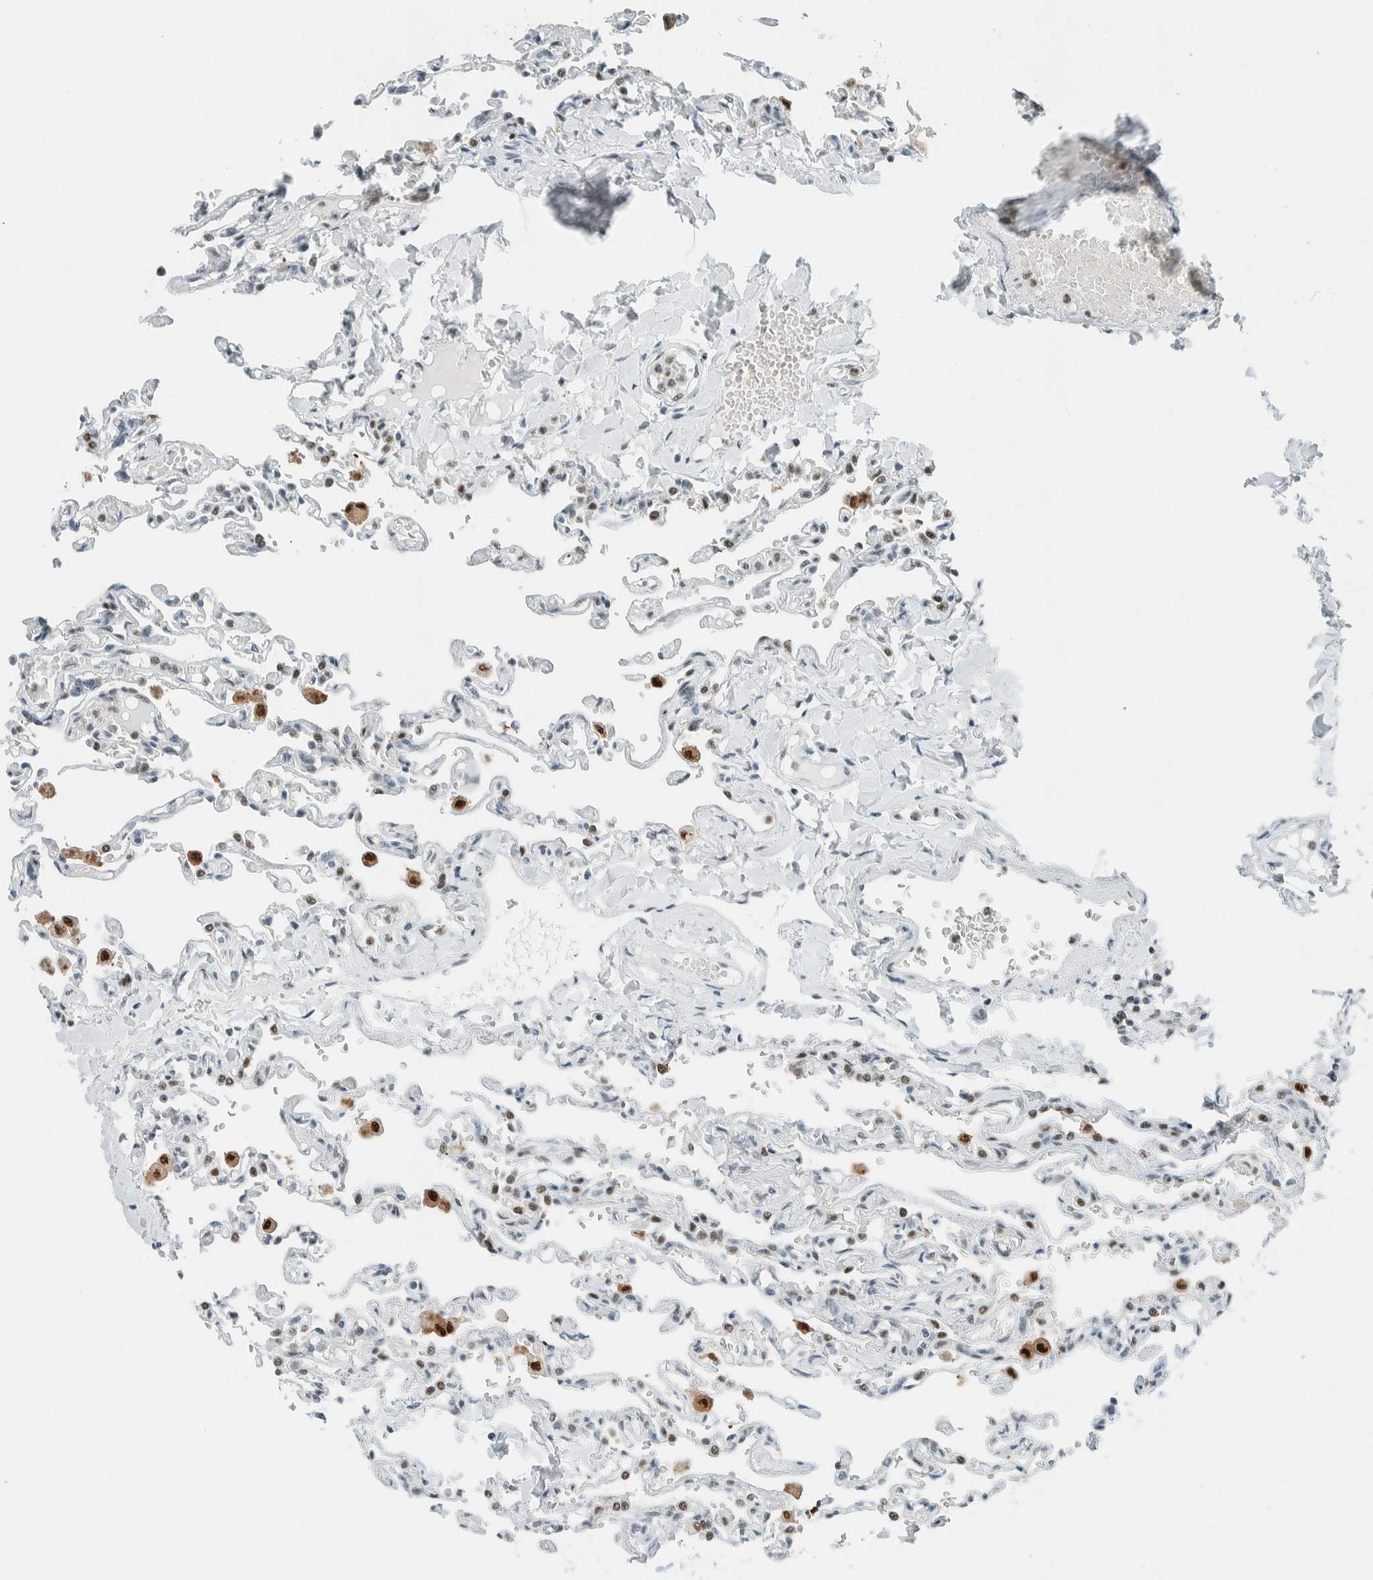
{"staining": {"intensity": "moderate", "quantity": "25%-75%", "location": "nuclear"}, "tissue": "lung", "cell_type": "Alveolar cells", "image_type": "normal", "snomed": [{"axis": "morphology", "description": "Normal tissue, NOS"}, {"axis": "topography", "description": "Lung"}], "caption": "Immunohistochemistry (IHC) staining of unremarkable lung, which reveals medium levels of moderate nuclear positivity in approximately 25%-75% of alveolar cells indicating moderate nuclear protein positivity. The staining was performed using DAB (3,3'-diaminobenzidine) (brown) for protein detection and nuclei were counterstained in hematoxylin (blue).", "gene": "CYSRT1", "patient": {"sex": "male", "age": 21}}